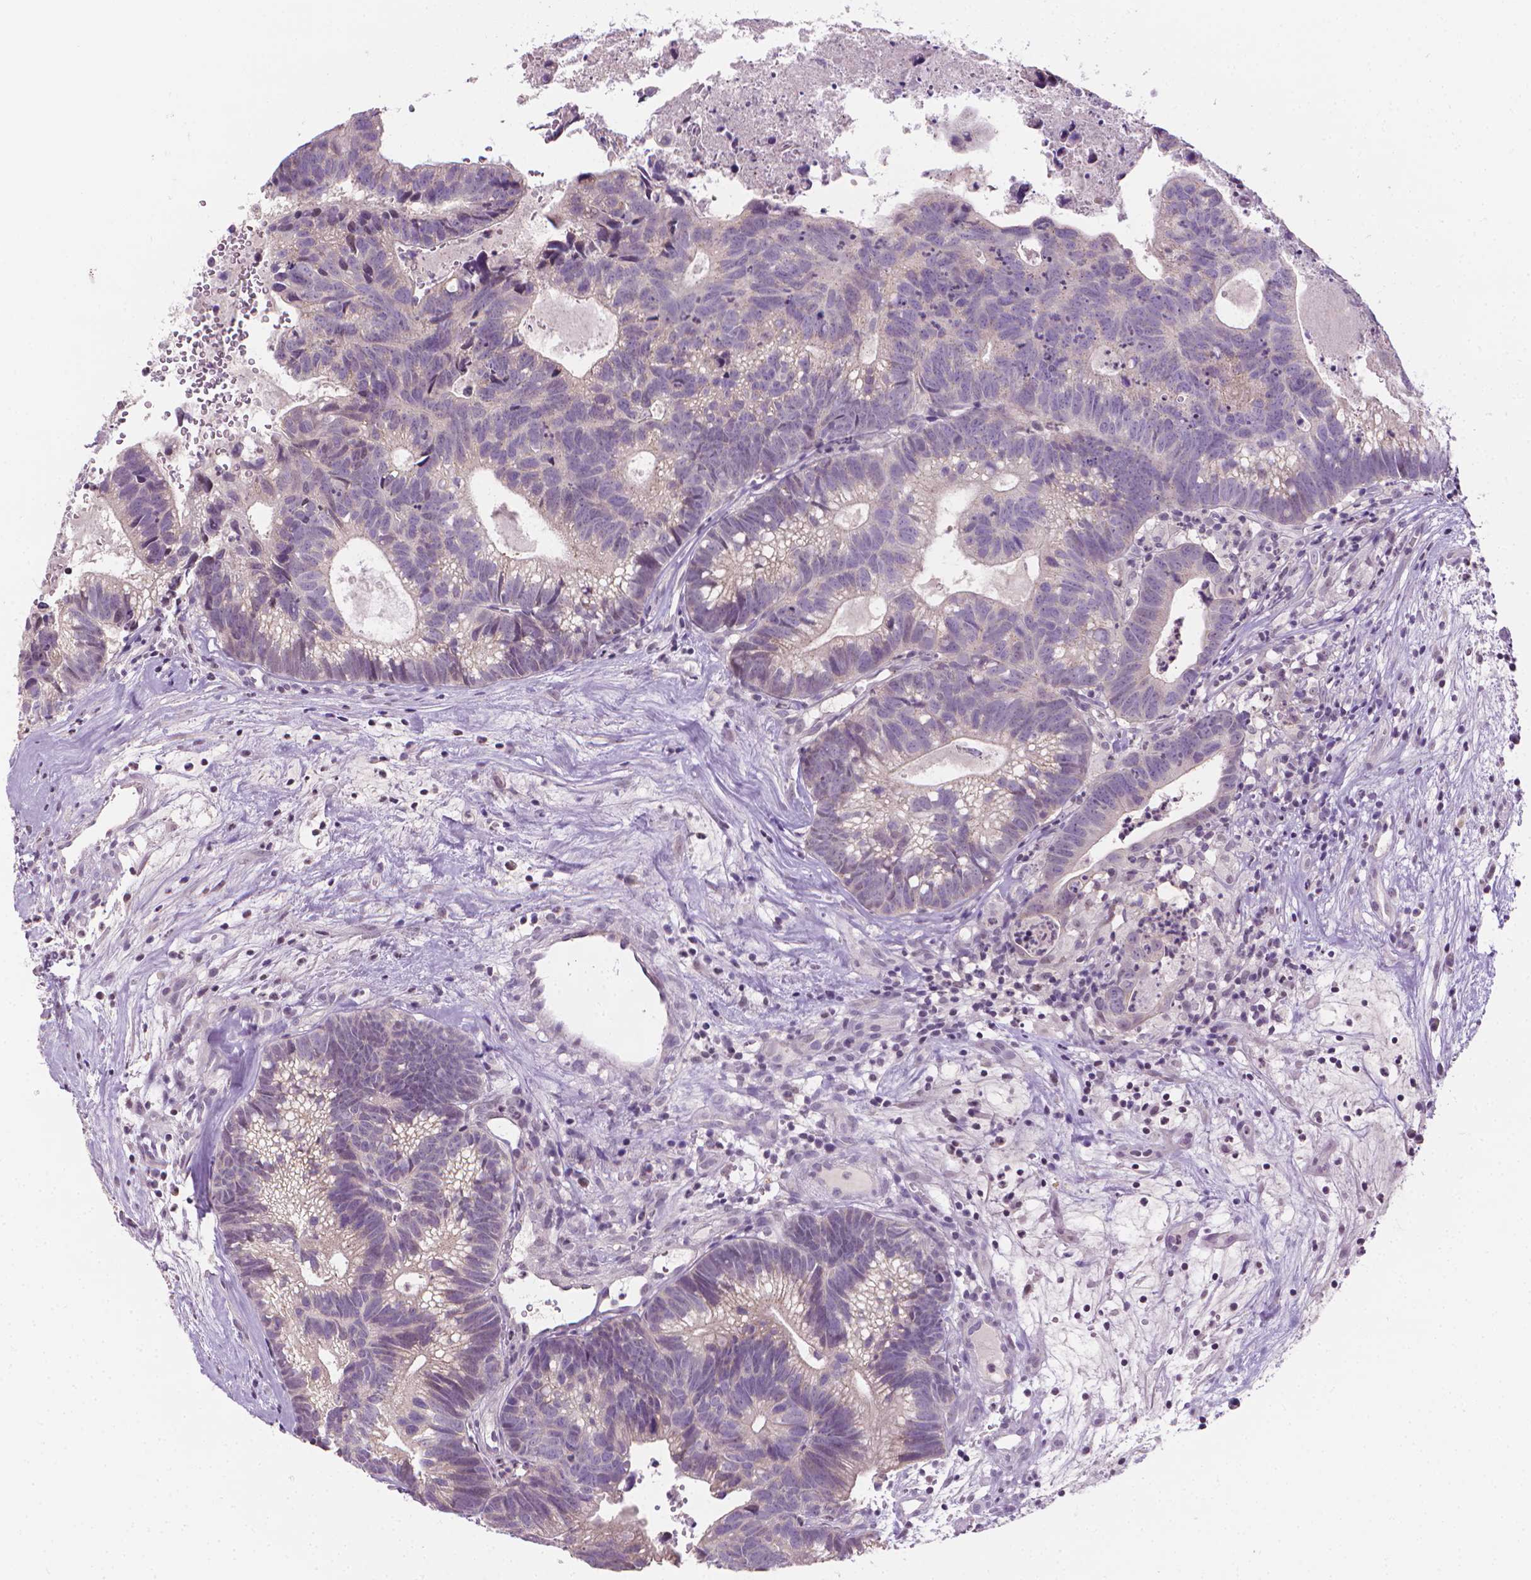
{"staining": {"intensity": "negative", "quantity": "none", "location": "none"}, "tissue": "head and neck cancer", "cell_type": "Tumor cells", "image_type": "cancer", "snomed": [{"axis": "morphology", "description": "Adenocarcinoma, NOS"}, {"axis": "topography", "description": "Head-Neck"}], "caption": "There is no significant staining in tumor cells of adenocarcinoma (head and neck). Nuclei are stained in blue.", "gene": "NCAN", "patient": {"sex": "male", "age": 62}}